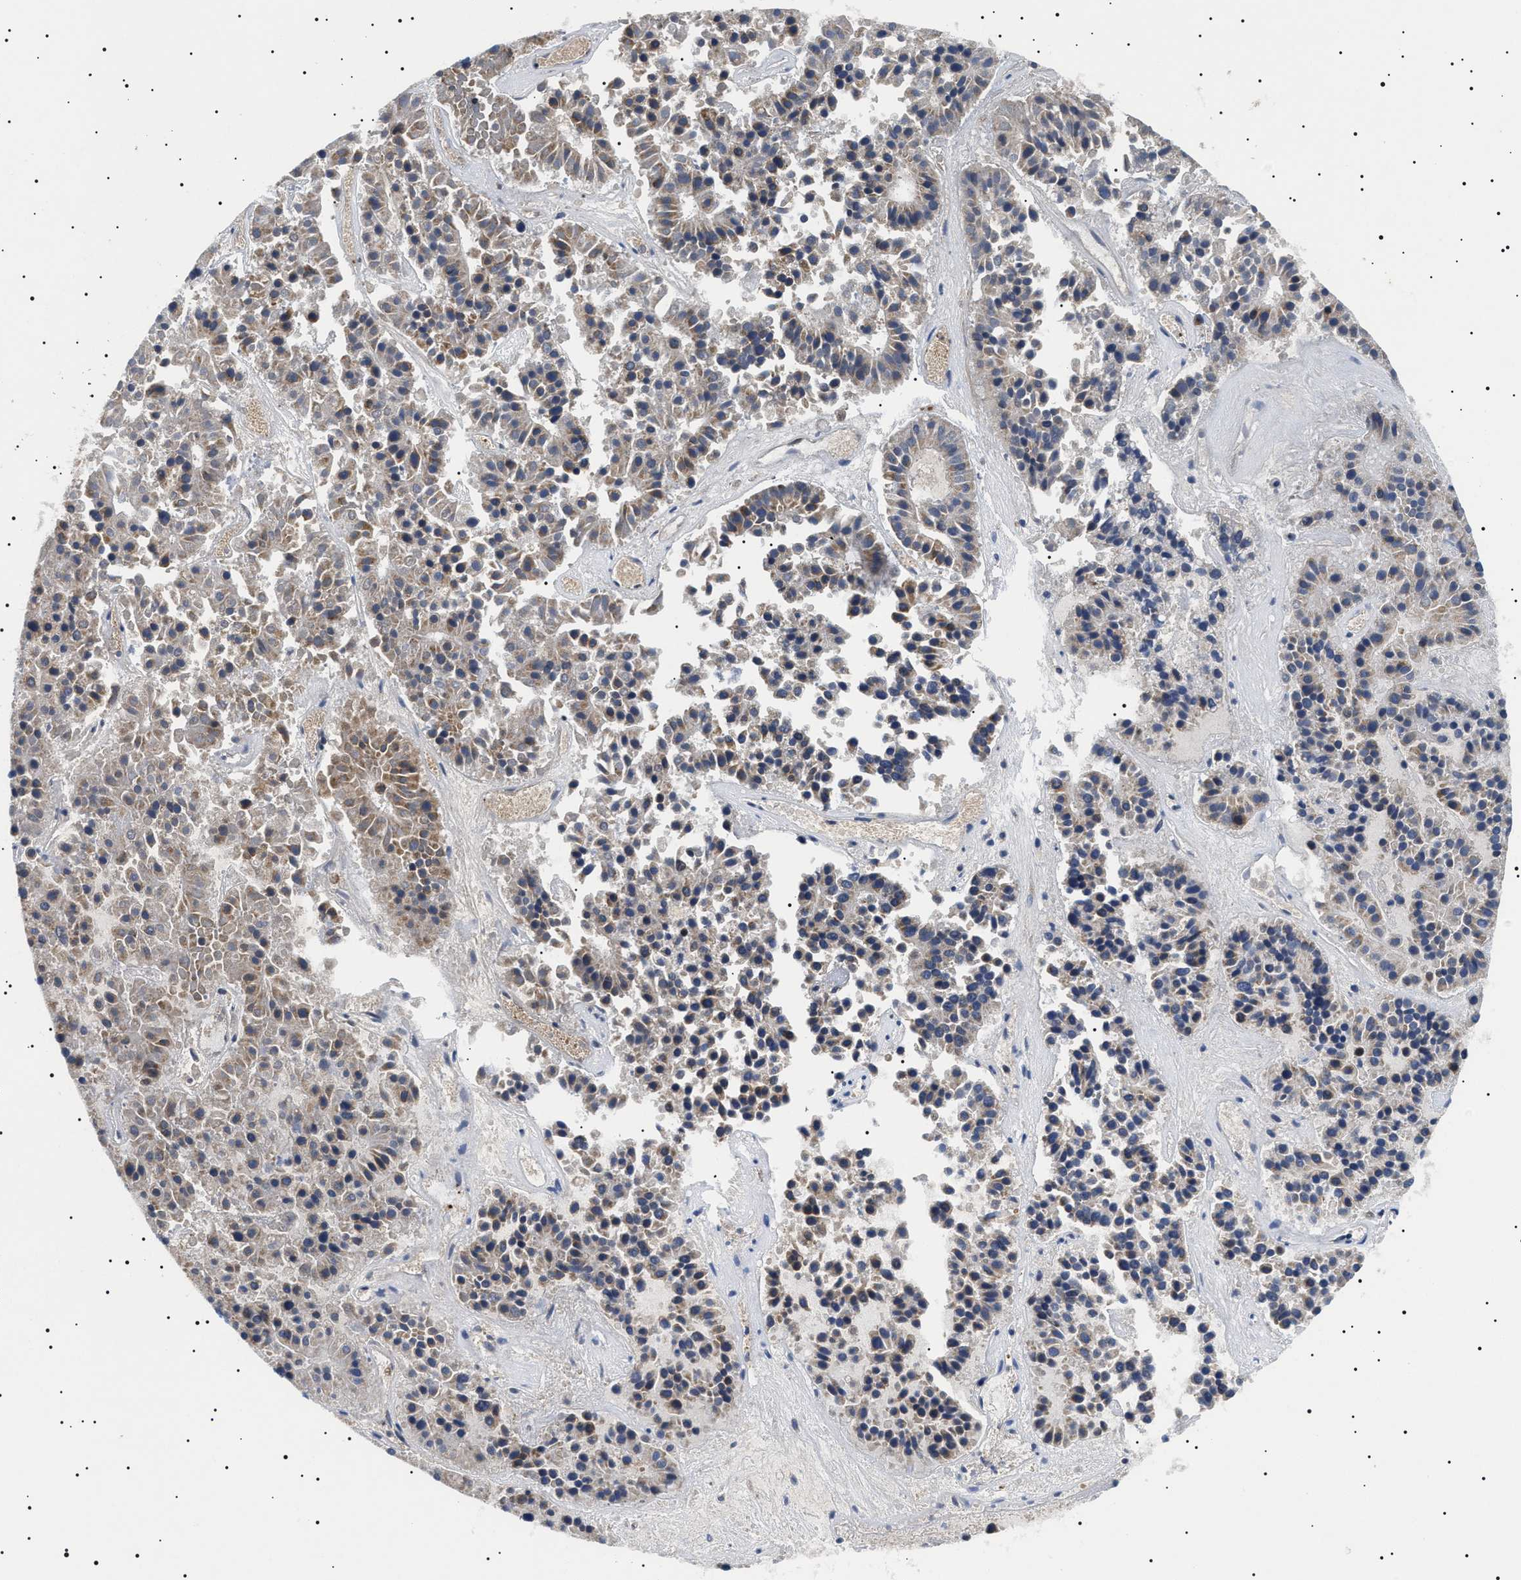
{"staining": {"intensity": "moderate", "quantity": ">75%", "location": "cytoplasmic/membranous"}, "tissue": "pancreatic cancer", "cell_type": "Tumor cells", "image_type": "cancer", "snomed": [{"axis": "morphology", "description": "Adenocarcinoma, NOS"}, {"axis": "topography", "description": "Pancreas"}], "caption": "Immunohistochemical staining of human pancreatic cancer exhibits medium levels of moderate cytoplasmic/membranous protein positivity in approximately >75% of tumor cells. The staining was performed using DAB (3,3'-diaminobenzidine) to visualize the protein expression in brown, while the nuclei were stained in blue with hematoxylin (Magnification: 20x).", "gene": "CHRDL2", "patient": {"sex": "male", "age": 50}}